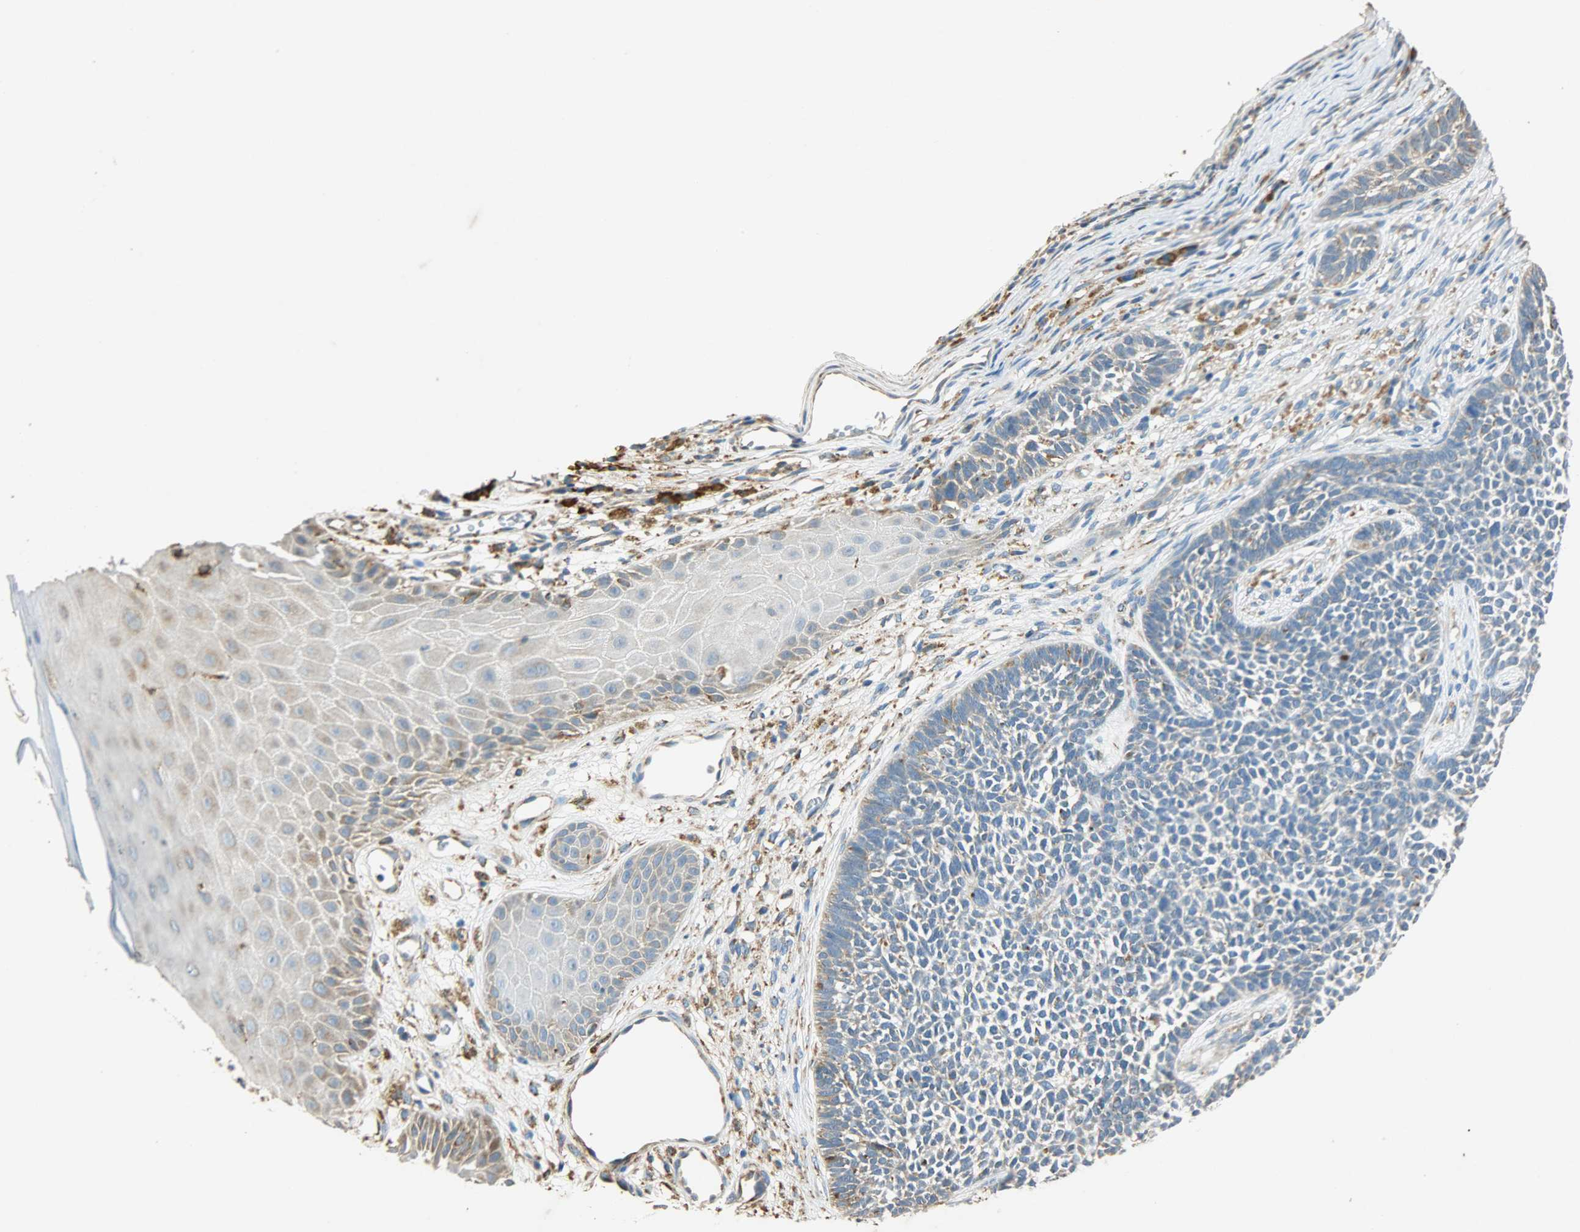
{"staining": {"intensity": "weak", "quantity": "25%-75%", "location": "cytoplasmic/membranous"}, "tissue": "skin cancer", "cell_type": "Tumor cells", "image_type": "cancer", "snomed": [{"axis": "morphology", "description": "Basal cell carcinoma"}, {"axis": "topography", "description": "Skin"}], "caption": "About 25%-75% of tumor cells in human basal cell carcinoma (skin) exhibit weak cytoplasmic/membranous protein staining as visualized by brown immunohistochemical staining.", "gene": "HSPA5", "patient": {"sex": "female", "age": 84}}